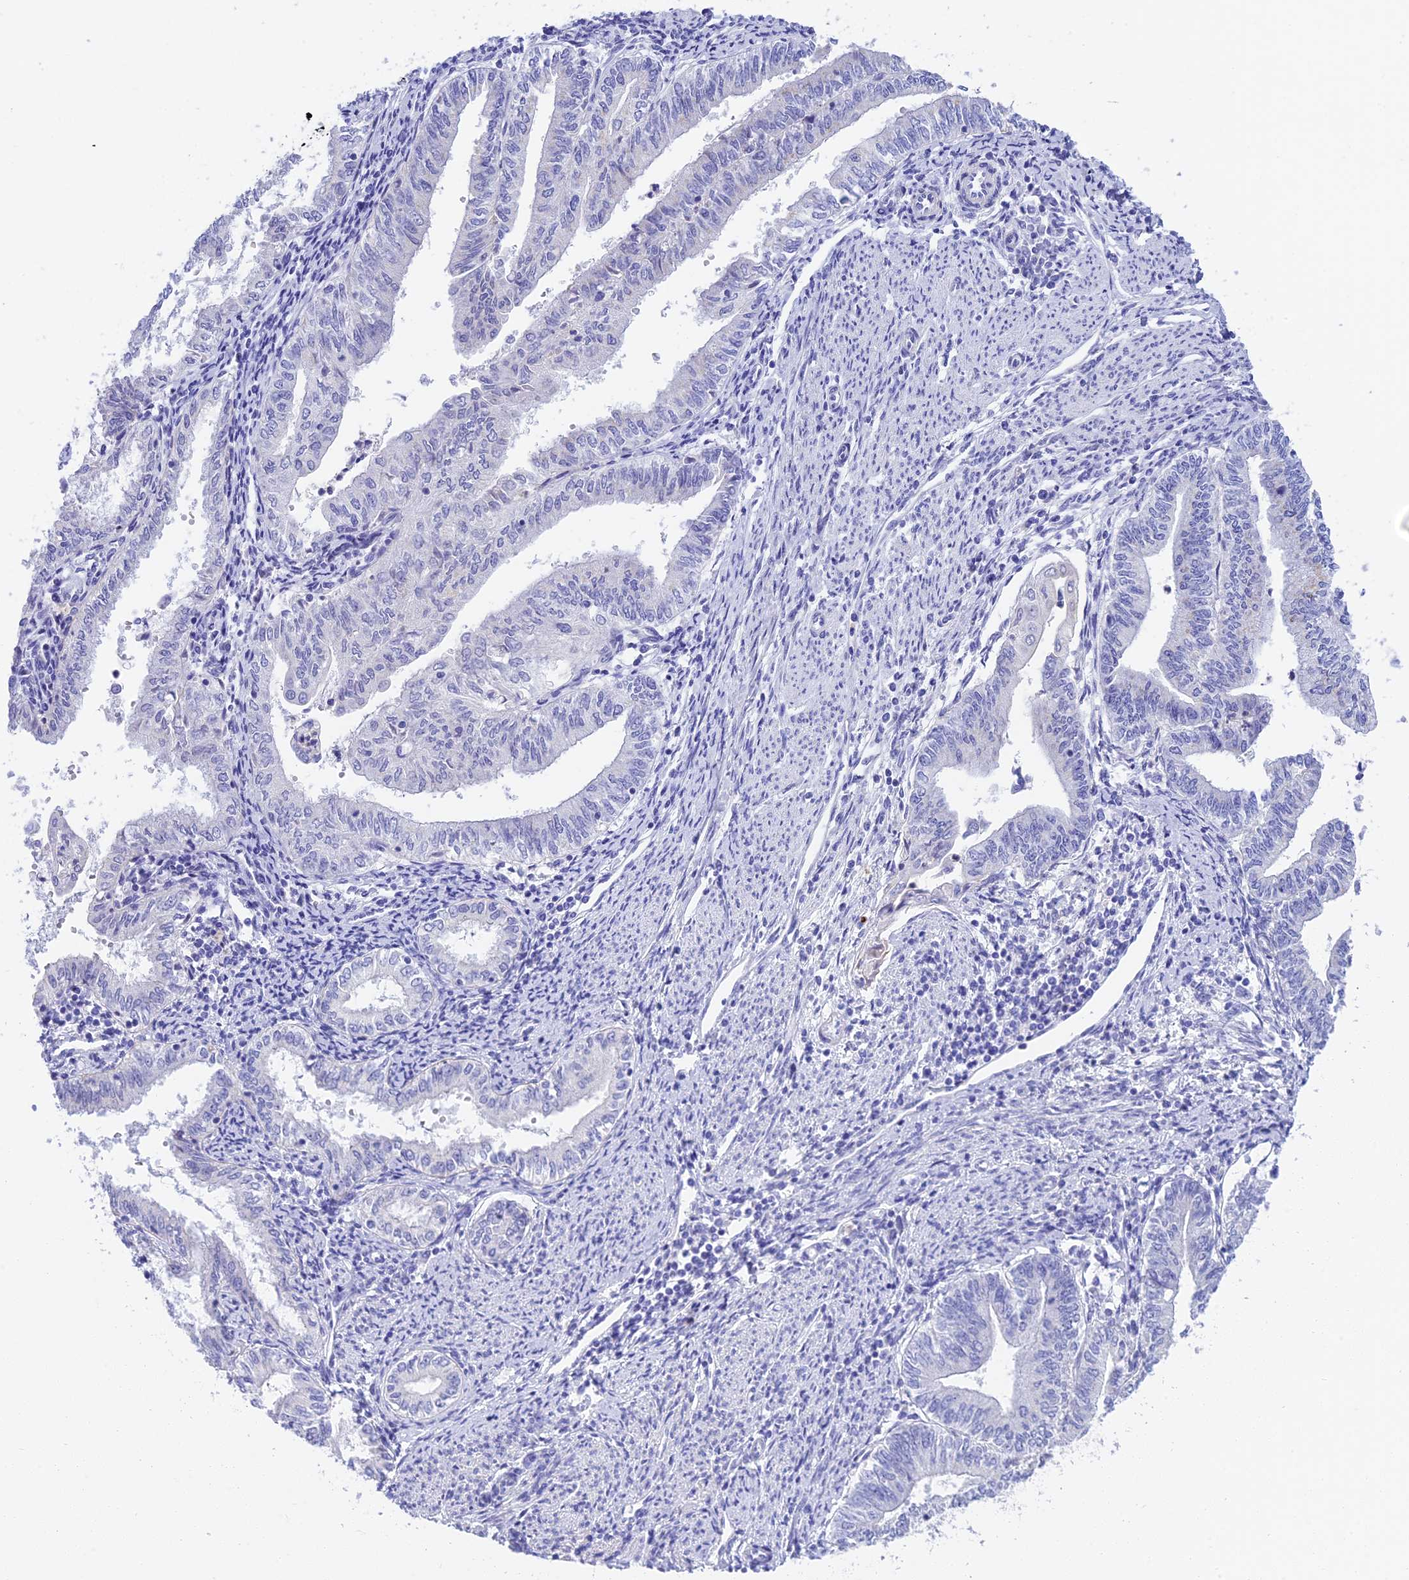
{"staining": {"intensity": "negative", "quantity": "none", "location": "none"}, "tissue": "endometrial cancer", "cell_type": "Tumor cells", "image_type": "cancer", "snomed": [{"axis": "morphology", "description": "Adenocarcinoma, NOS"}, {"axis": "topography", "description": "Endometrium"}], "caption": "Immunohistochemistry (IHC) image of endometrial cancer (adenocarcinoma) stained for a protein (brown), which demonstrates no staining in tumor cells.", "gene": "C17orf67", "patient": {"sex": "female", "age": 66}}